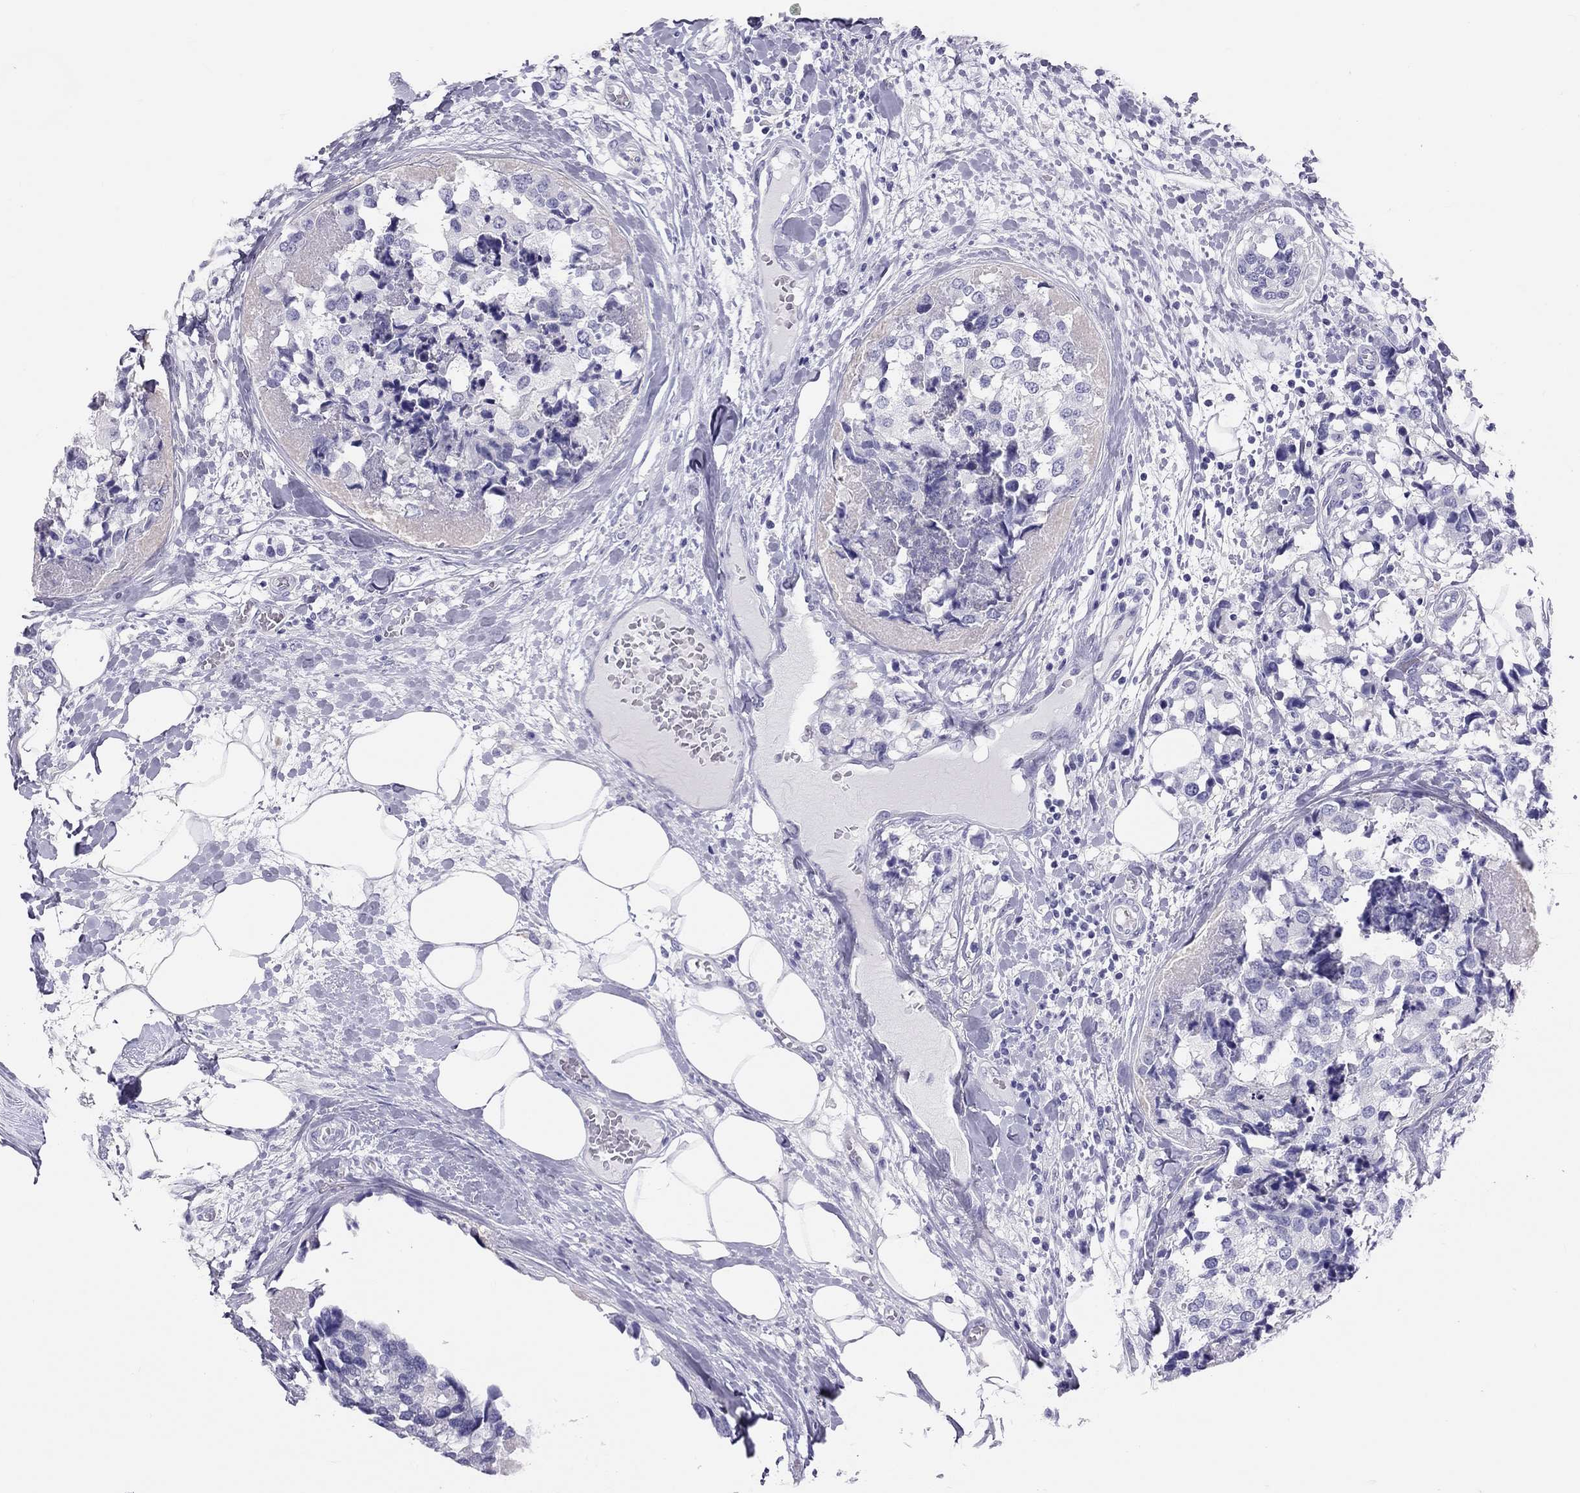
{"staining": {"intensity": "negative", "quantity": "none", "location": "none"}, "tissue": "breast cancer", "cell_type": "Tumor cells", "image_type": "cancer", "snomed": [{"axis": "morphology", "description": "Lobular carcinoma"}, {"axis": "topography", "description": "Breast"}], "caption": "High magnification brightfield microscopy of lobular carcinoma (breast) stained with DAB (brown) and counterstained with hematoxylin (blue): tumor cells show no significant staining.", "gene": "PSMB11", "patient": {"sex": "female", "age": 59}}